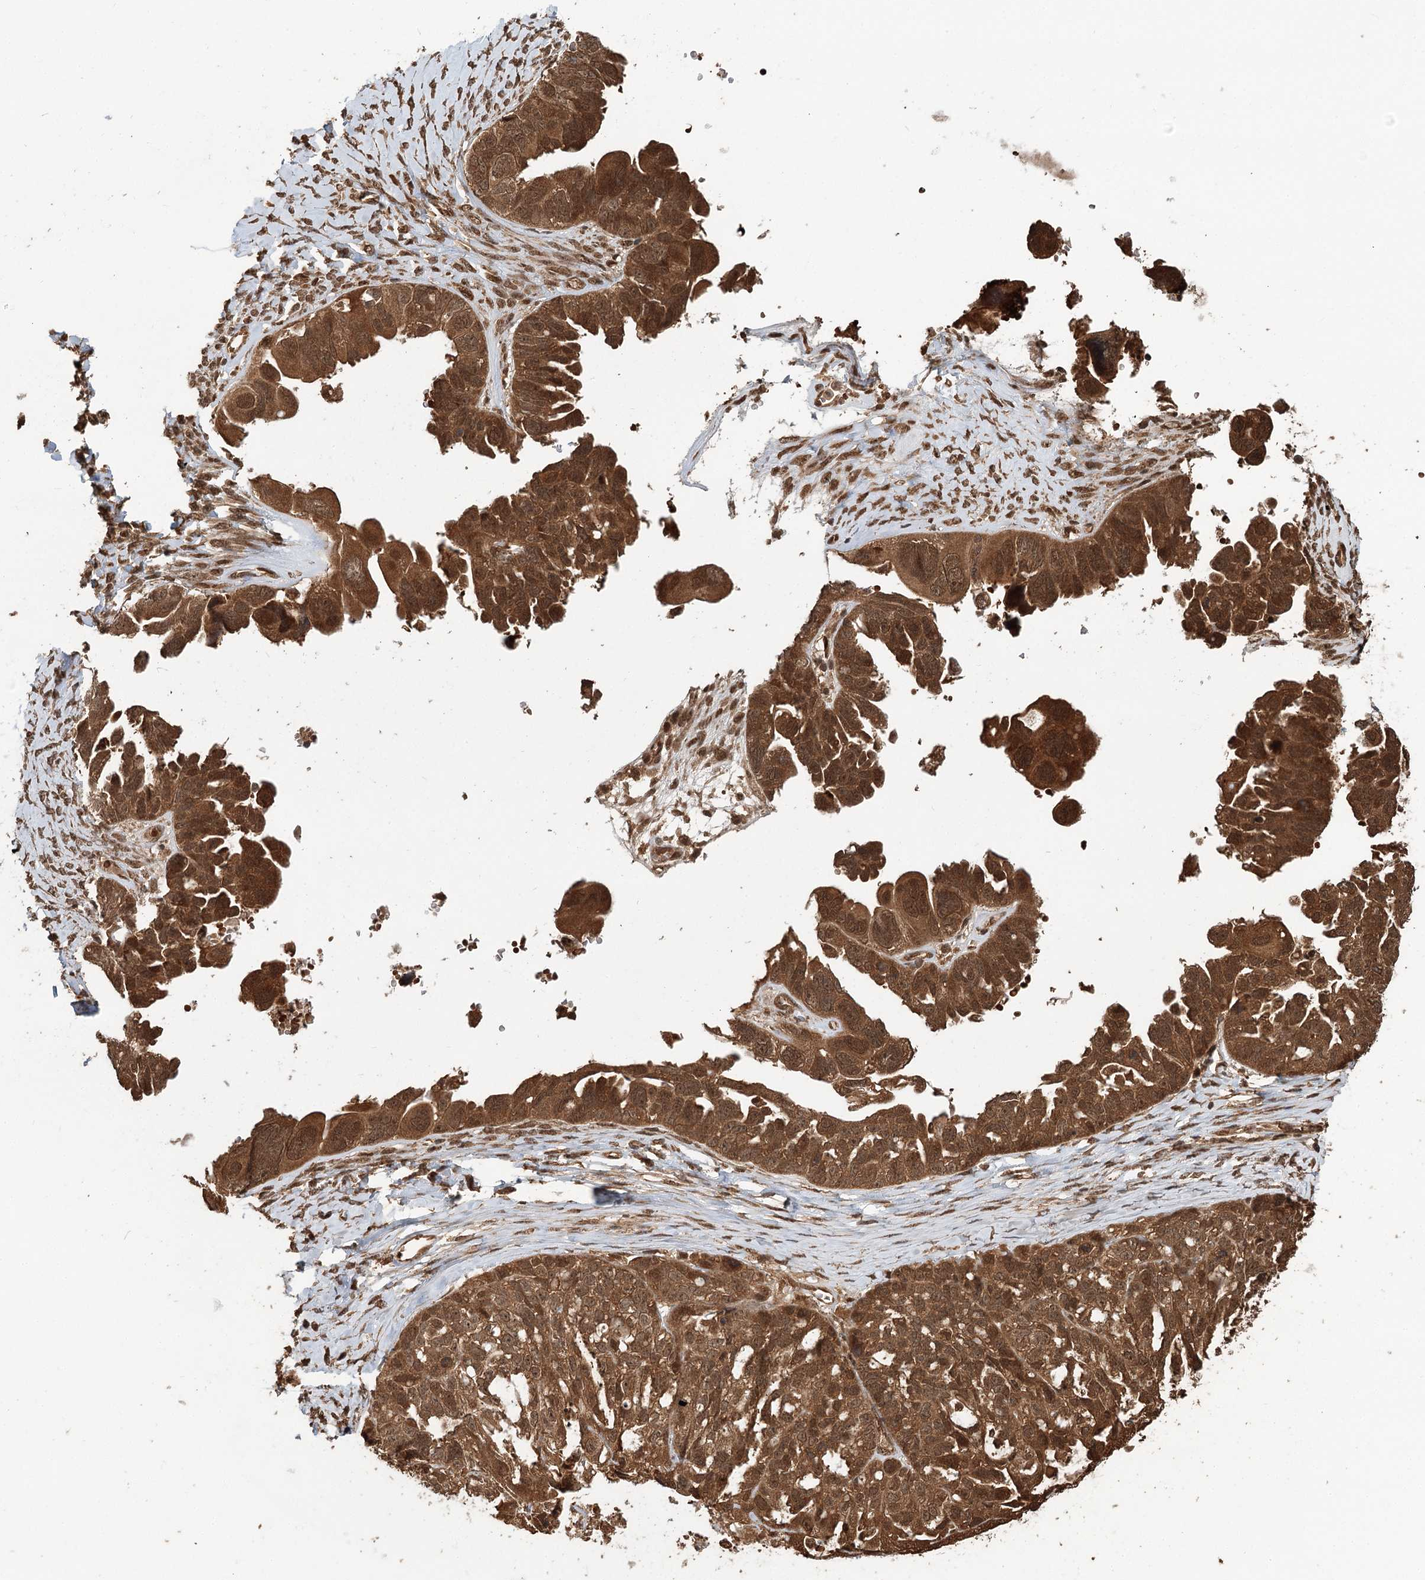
{"staining": {"intensity": "strong", "quantity": ">75%", "location": "cytoplasmic/membranous,nuclear"}, "tissue": "ovarian cancer", "cell_type": "Tumor cells", "image_type": "cancer", "snomed": [{"axis": "morphology", "description": "Cystadenocarcinoma, serous, NOS"}, {"axis": "topography", "description": "Ovary"}], "caption": "Brown immunohistochemical staining in serous cystadenocarcinoma (ovarian) displays strong cytoplasmic/membranous and nuclear positivity in approximately >75% of tumor cells.", "gene": "N6AMT1", "patient": {"sex": "female", "age": 79}}